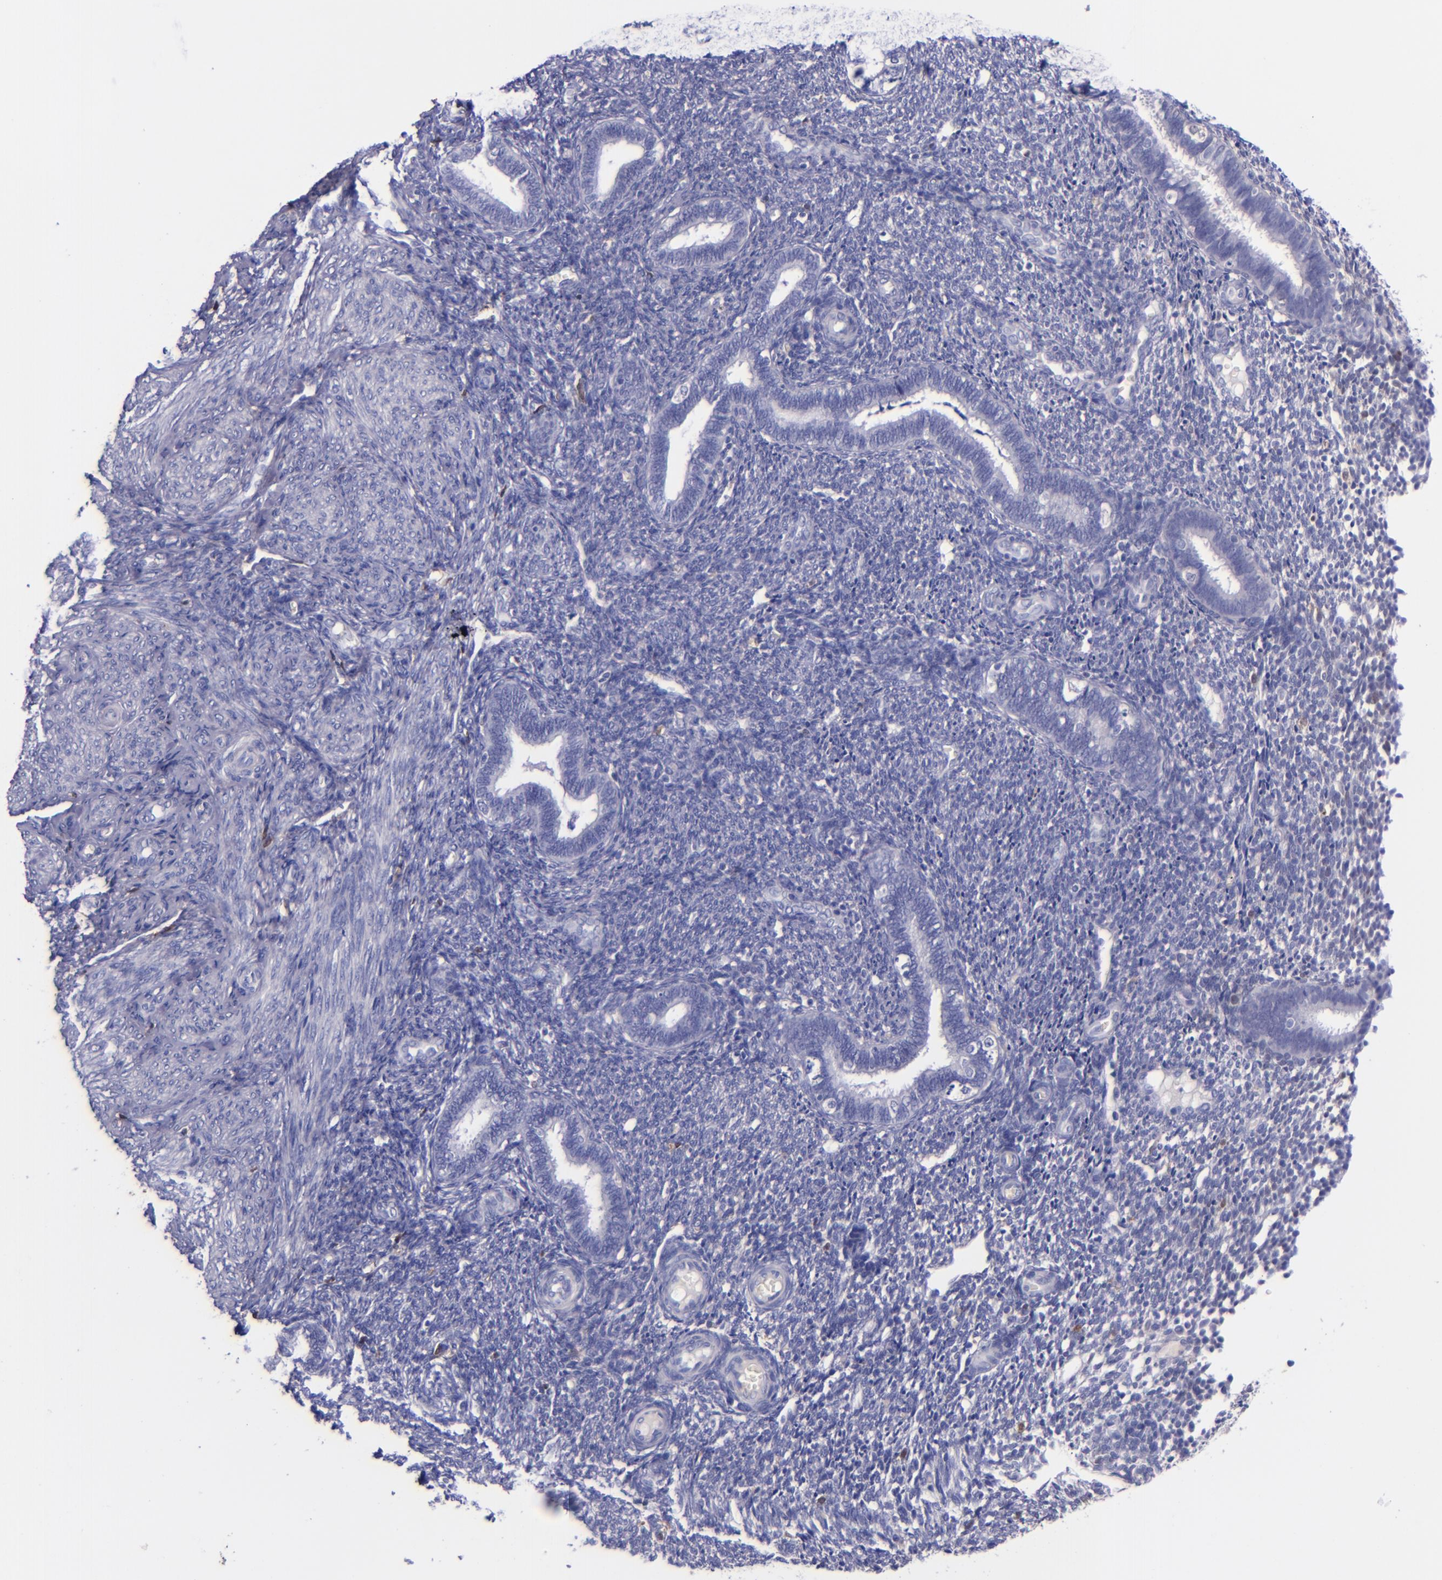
{"staining": {"intensity": "weak", "quantity": "<25%", "location": "cytoplasmic/membranous"}, "tissue": "endometrium", "cell_type": "Cells in endometrial stroma", "image_type": "normal", "snomed": [{"axis": "morphology", "description": "Normal tissue, NOS"}, {"axis": "topography", "description": "Endometrium"}], "caption": "This is a histopathology image of immunohistochemistry staining of normal endometrium, which shows no staining in cells in endometrial stroma.", "gene": "F13A1", "patient": {"sex": "female", "age": 27}}